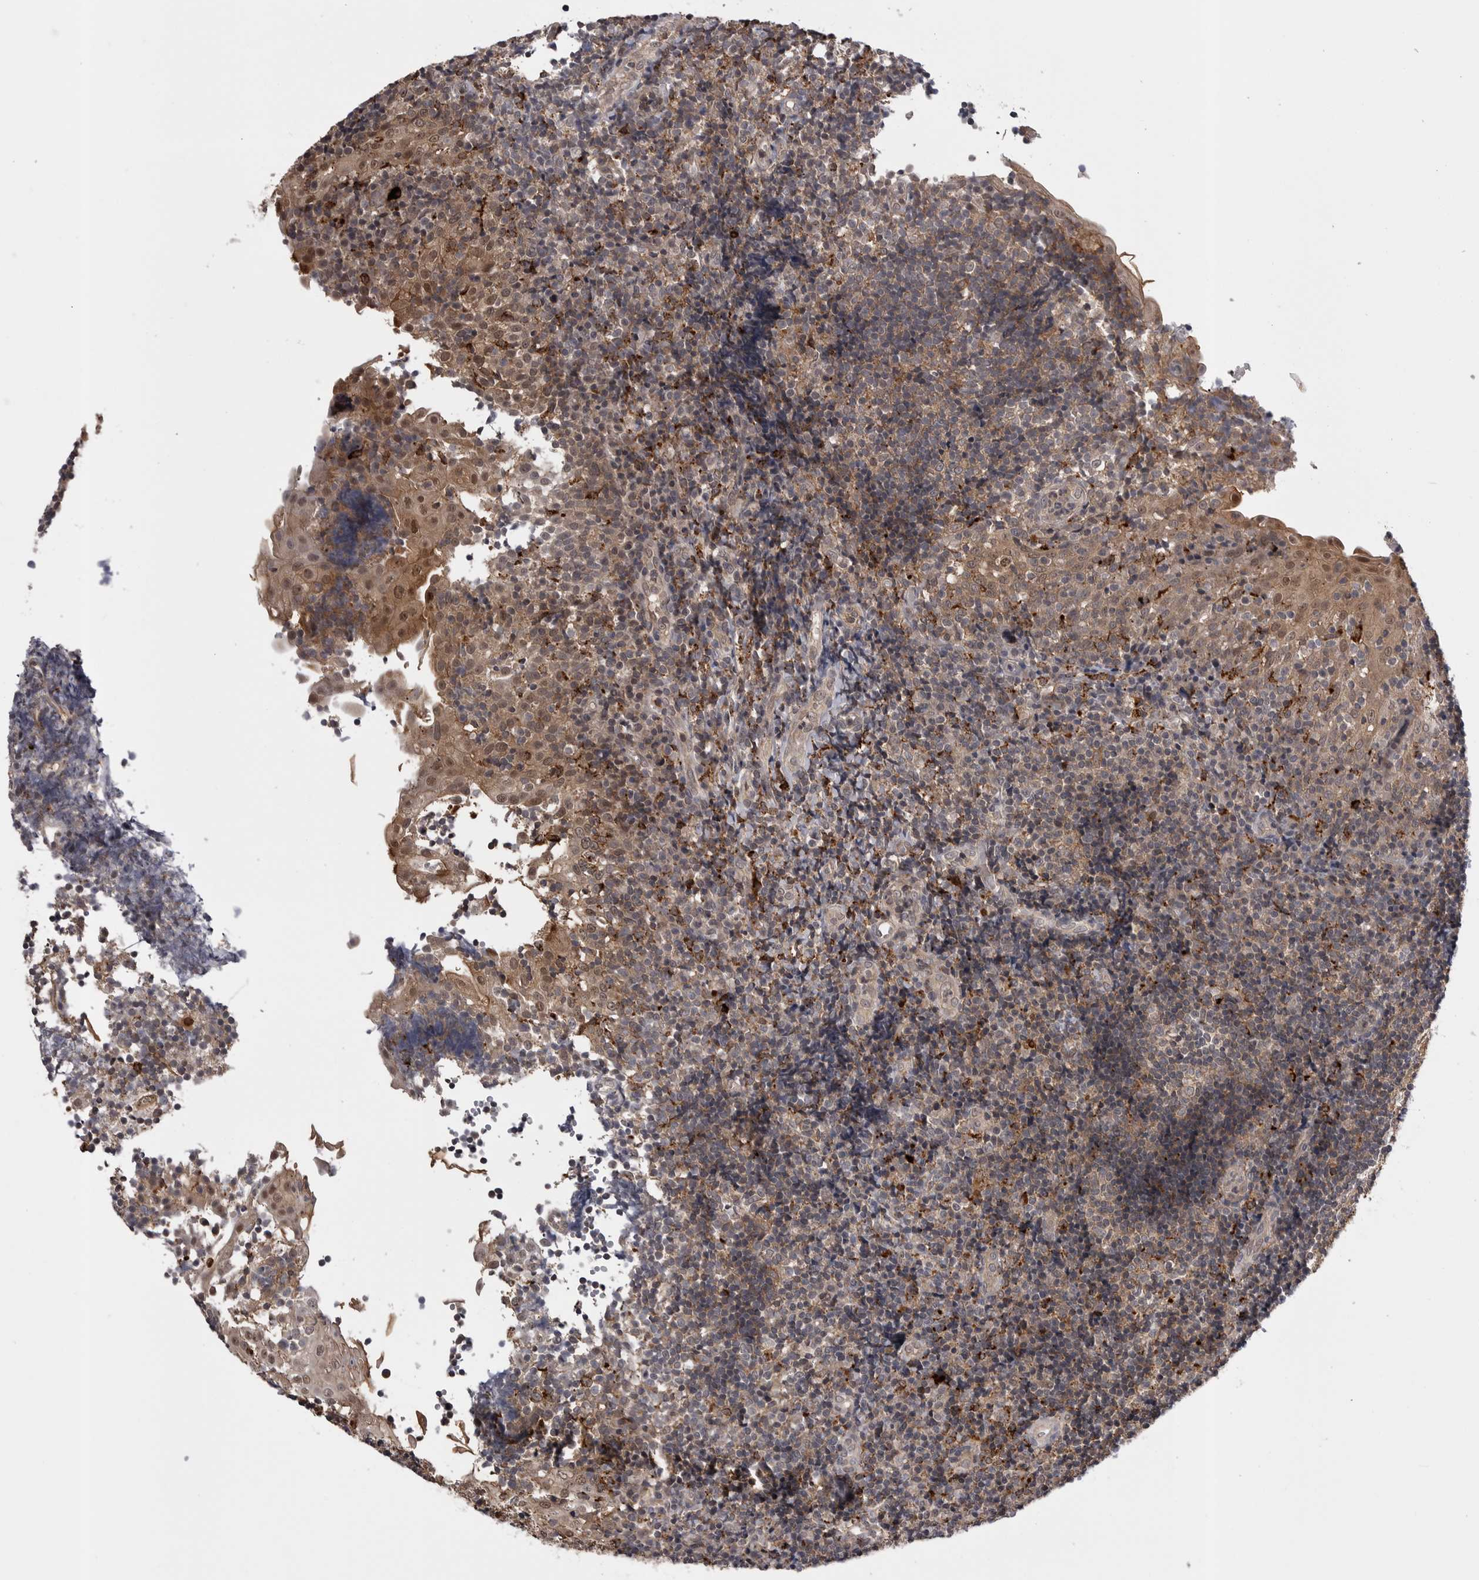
{"staining": {"intensity": "weak", "quantity": ">75%", "location": "cytoplasmic/membranous"}, "tissue": "tonsil", "cell_type": "Germinal center cells", "image_type": "normal", "snomed": [{"axis": "morphology", "description": "Normal tissue, NOS"}, {"axis": "topography", "description": "Tonsil"}], "caption": "Weak cytoplasmic/membranous protein positivity is identified in about >75% of germinal center cells in tonsil. Using DAB (3,3'-diaminobenzidine) (brown) and hematoxylin (blue) stains, captured at high magnification using brightfield microscopy.", "gene": "AOAH", "patient": {"sex": "female", "age": 40}}